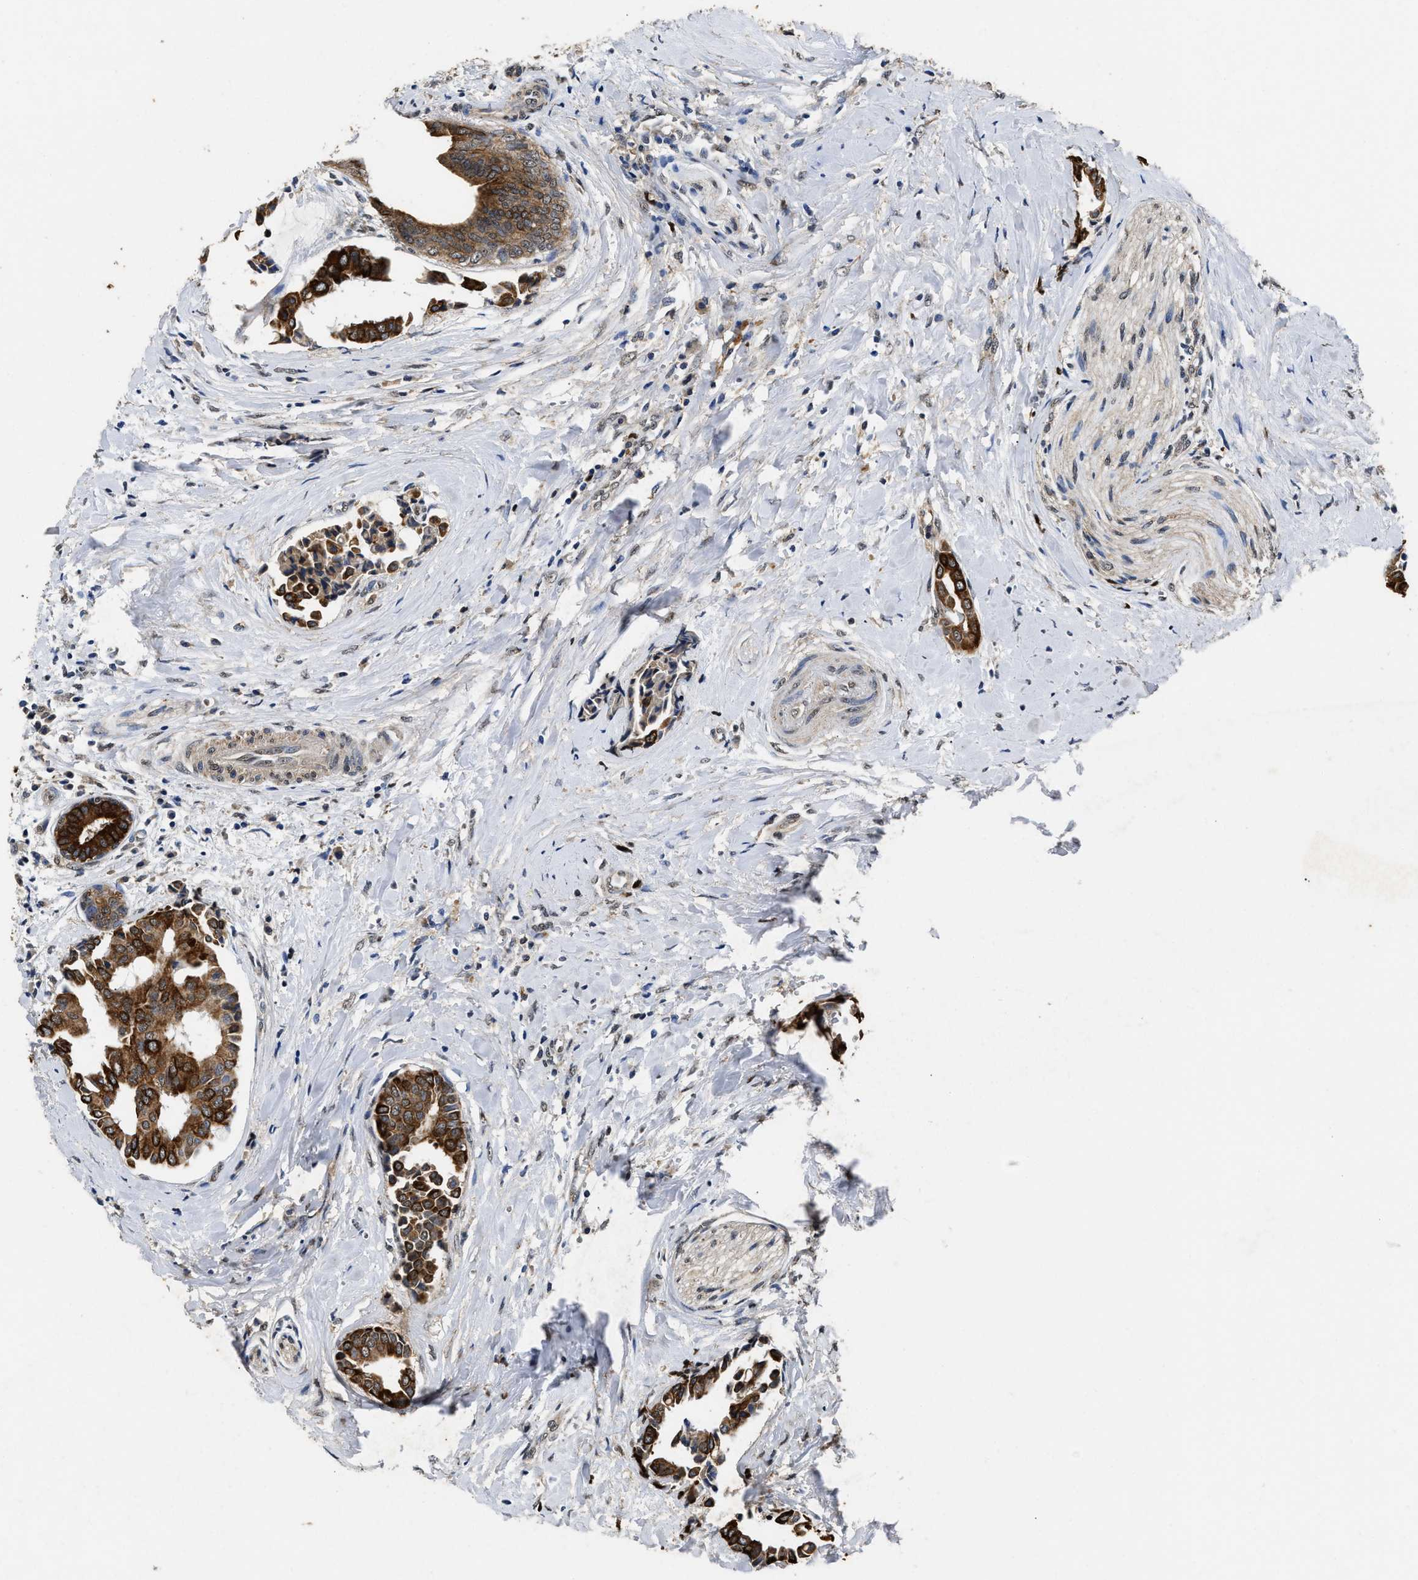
{"staining": {"intensity": "strong", "quantity": ">75%", "location": "cytoplasmic/membranous"}, "tissue": "head and neck cancer", "cell_type": "Tumor cells", "image_type": "cancer", "snomed": [{"axis": "morphology", "description": "Adenocarcinoma, NOS"}, {"axis": "topography", "description": "Salivary gland"}, {"axis": "topography", "description": "Head-Neck"}], "caption": "This micrograph demonstrates adenocarcinoma (head and neck) stained with immunohistochemistry to label a protein in brown. The cytoplasmic/membranous of tumor cells show strong positivity for the protein. Nuclei are counter-stained blue.", "gene": "CTNNA1", "patient": {"sex": "female", "age": 59}}